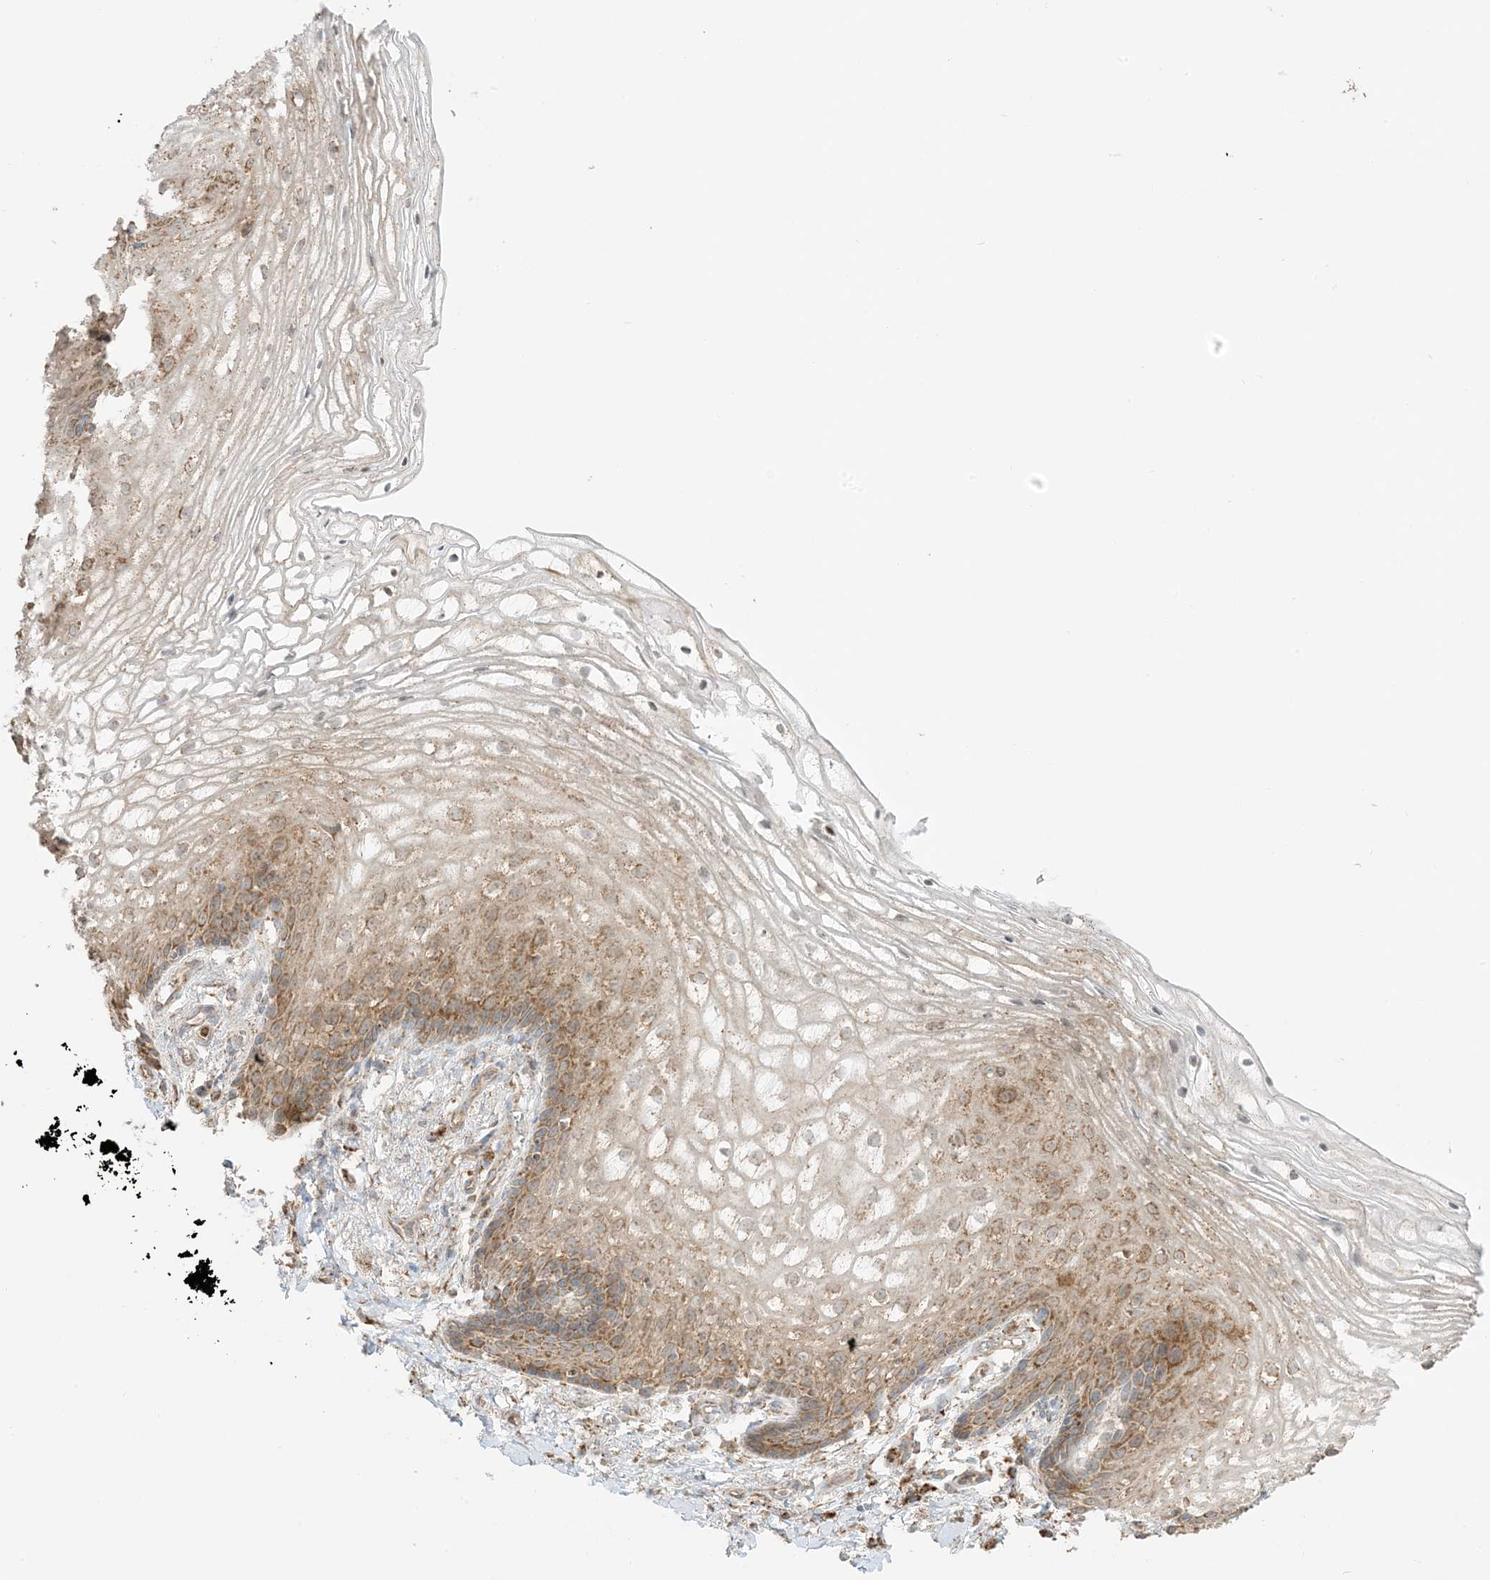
{"staining": {"intensity": "moderate", "quantity": "25%-75%", "location": "cytoplasmic/membranous"}, "tissue": "vagina", "cell_type": "Squamous epithelial cells", "image_type": "normal", "snomed": [{"axis": "morphology", "description": "Normal tissue, NOS"}, {"axis": "topography", "description": "Vagina"}], "caption": "Normal vagina was stained to show a protein in brown. There is medium levels of moderate cytoplasmic/membranous expression in about 25%-75% of squamous epithelial cells.", "gene": "N4BP3", "patient": {"sex": "female", "age": 60}}